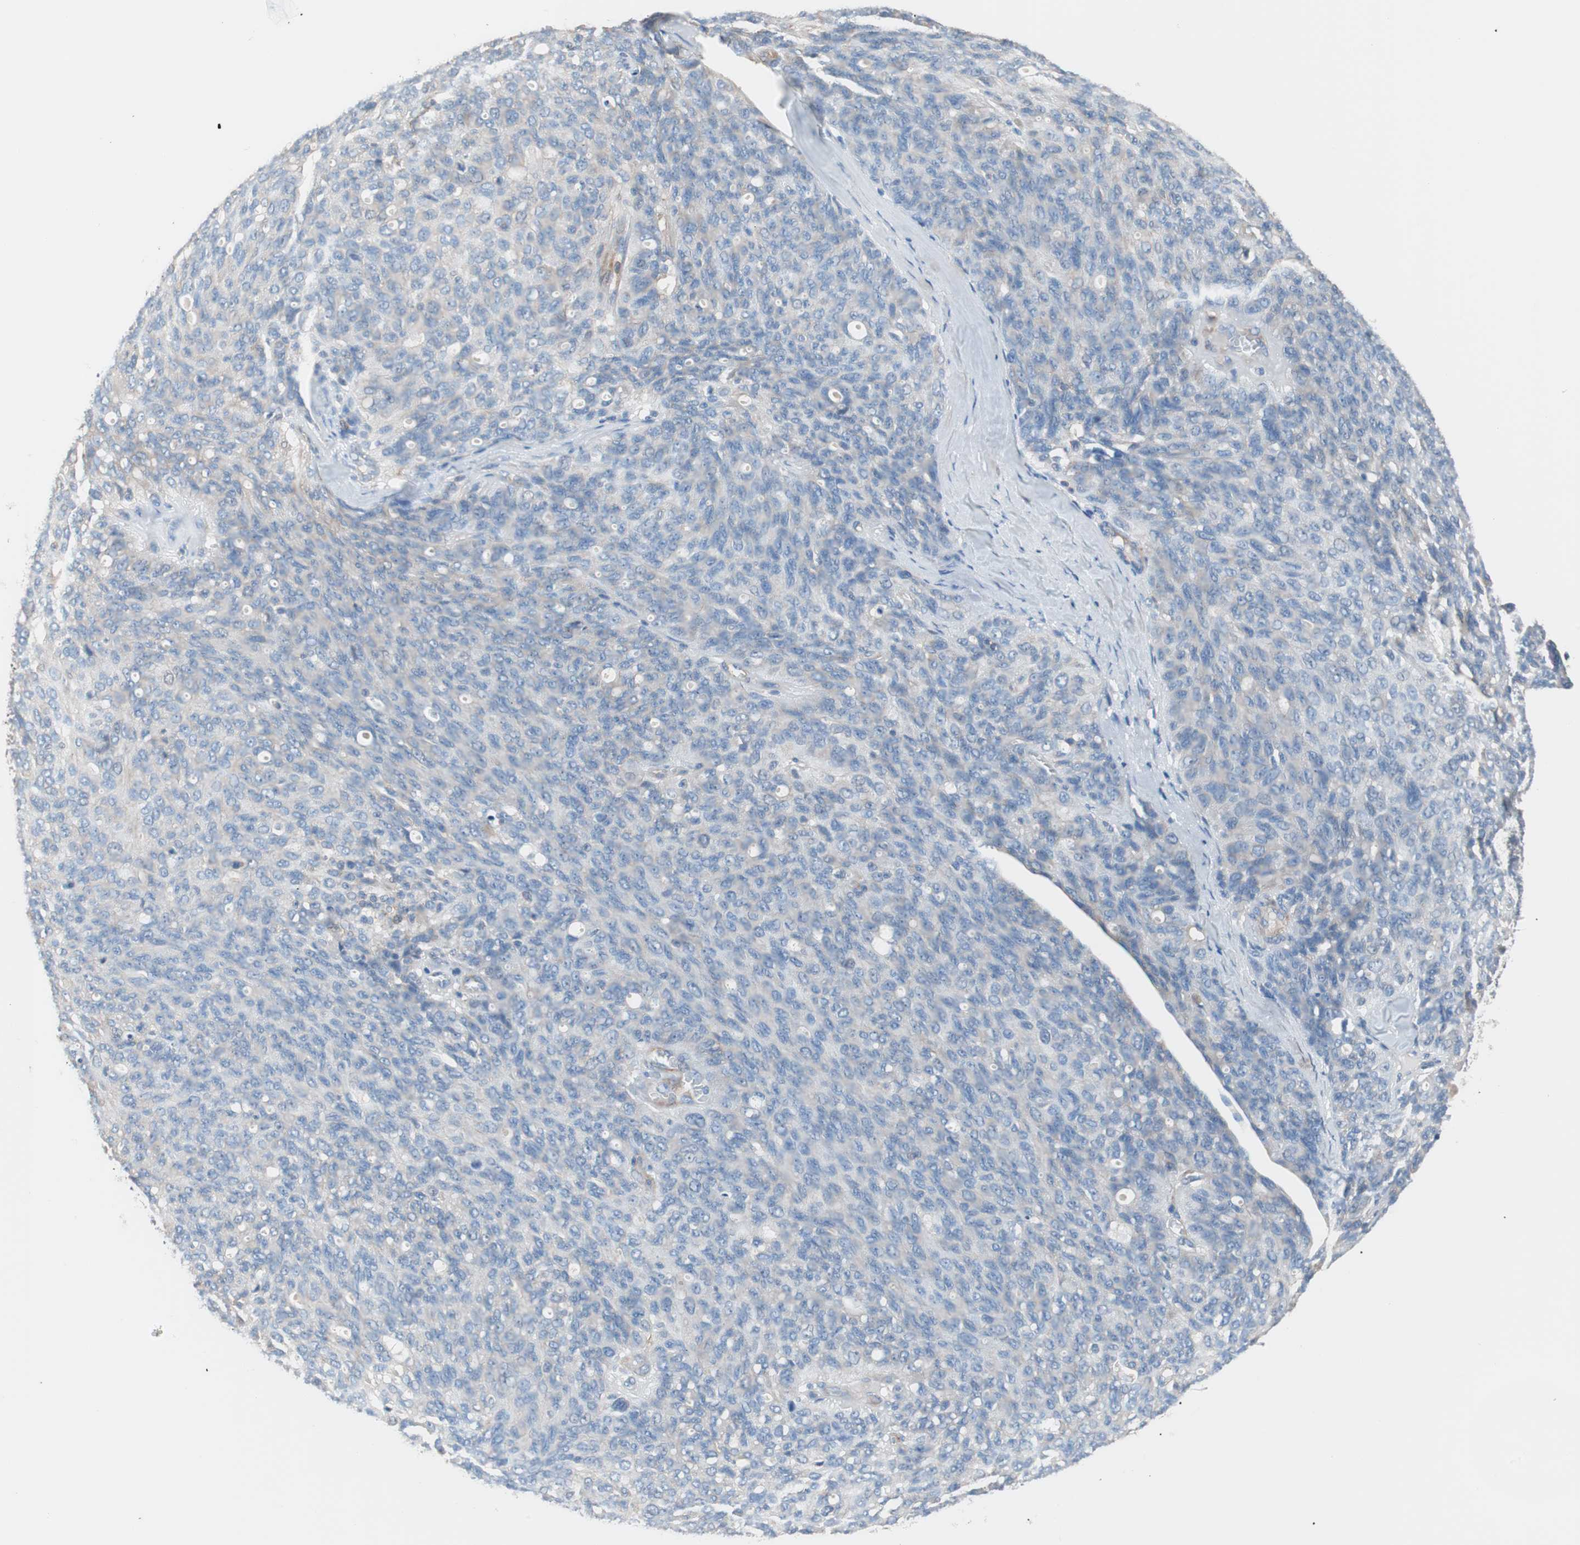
{"staining": {"intensity": "negative", "quantity": "none", "location": "none"}, "tissue": "ovarian cancer", "cell_type": "Tumor cells", "image_type": "cancer", "snomed": [{"axis": "morphology", "description": "Carcinoma, endometroid"}, {"axis": "topography", "description": "Ovary"}], "caption": "Image shows no significant protein positivity in tumor cells of ovarian endometroid carcinoma. (DAB (3,3'-diaminobenzidine) immunohistochemistry (IHC), high magnification).", "gene": "GPR160", "patient": {"sex": "female", "age": 60}}